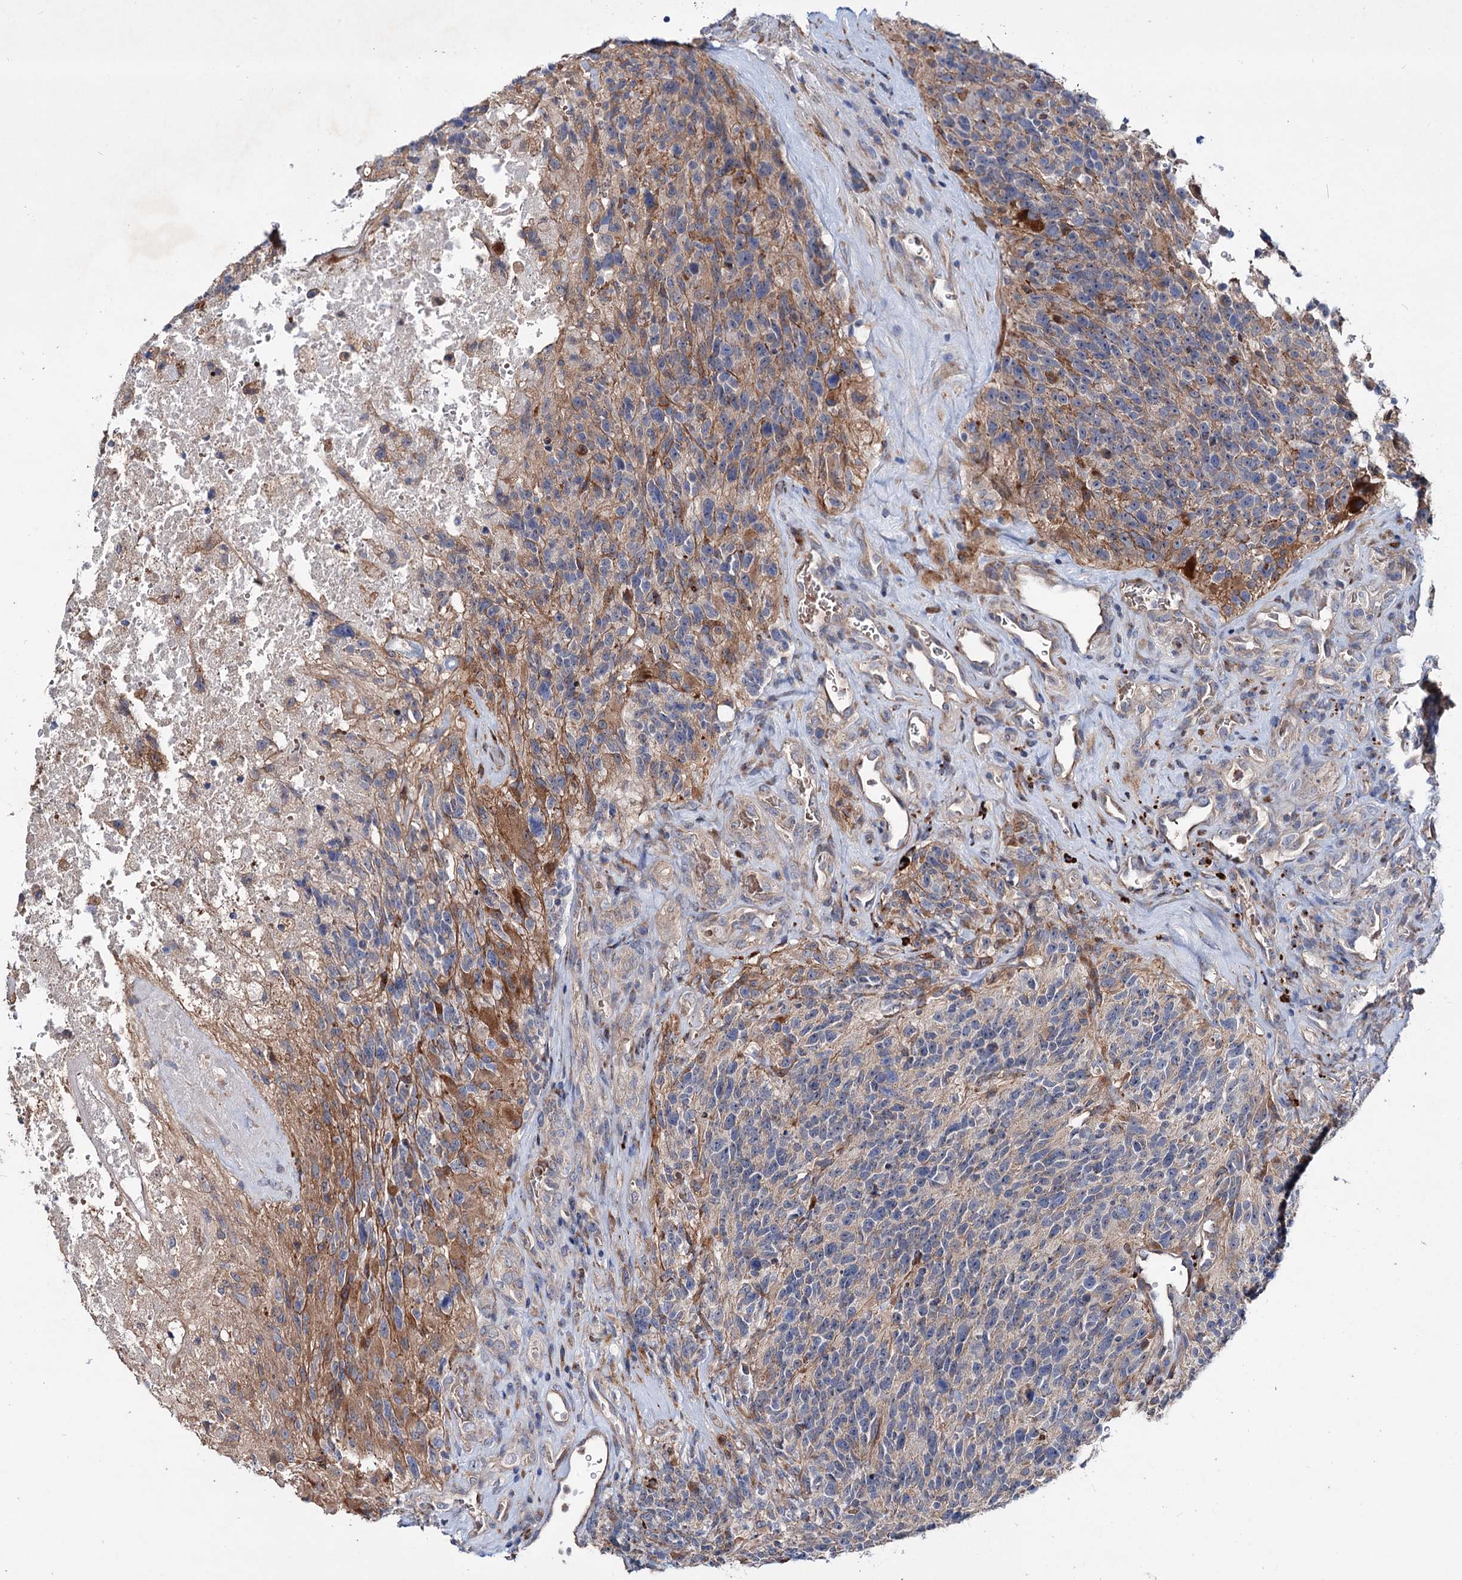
{"staining": {"intensity": "negative", "quantity": "none", "location": "none"}, "tissue": "glioma", "cell_type": "Tumor cells", "image_type": "cancer", "snomed": [{"axis": "morphology", "description": "Glioma, malignant, High grade"}, {"axis": "topography", "description": "Brain"}], "caption": "There is no significant staining in tumor cells of glioma. Brightfield microscopy of immunohistochemistry (IHC) stained with DAB (3,3'-diaminobenzidine) (brown) and hematoxylin (blue), captured at high magnification.", "gene": "PTDSS2", "patient": {"sex": "male", "age": 76}}